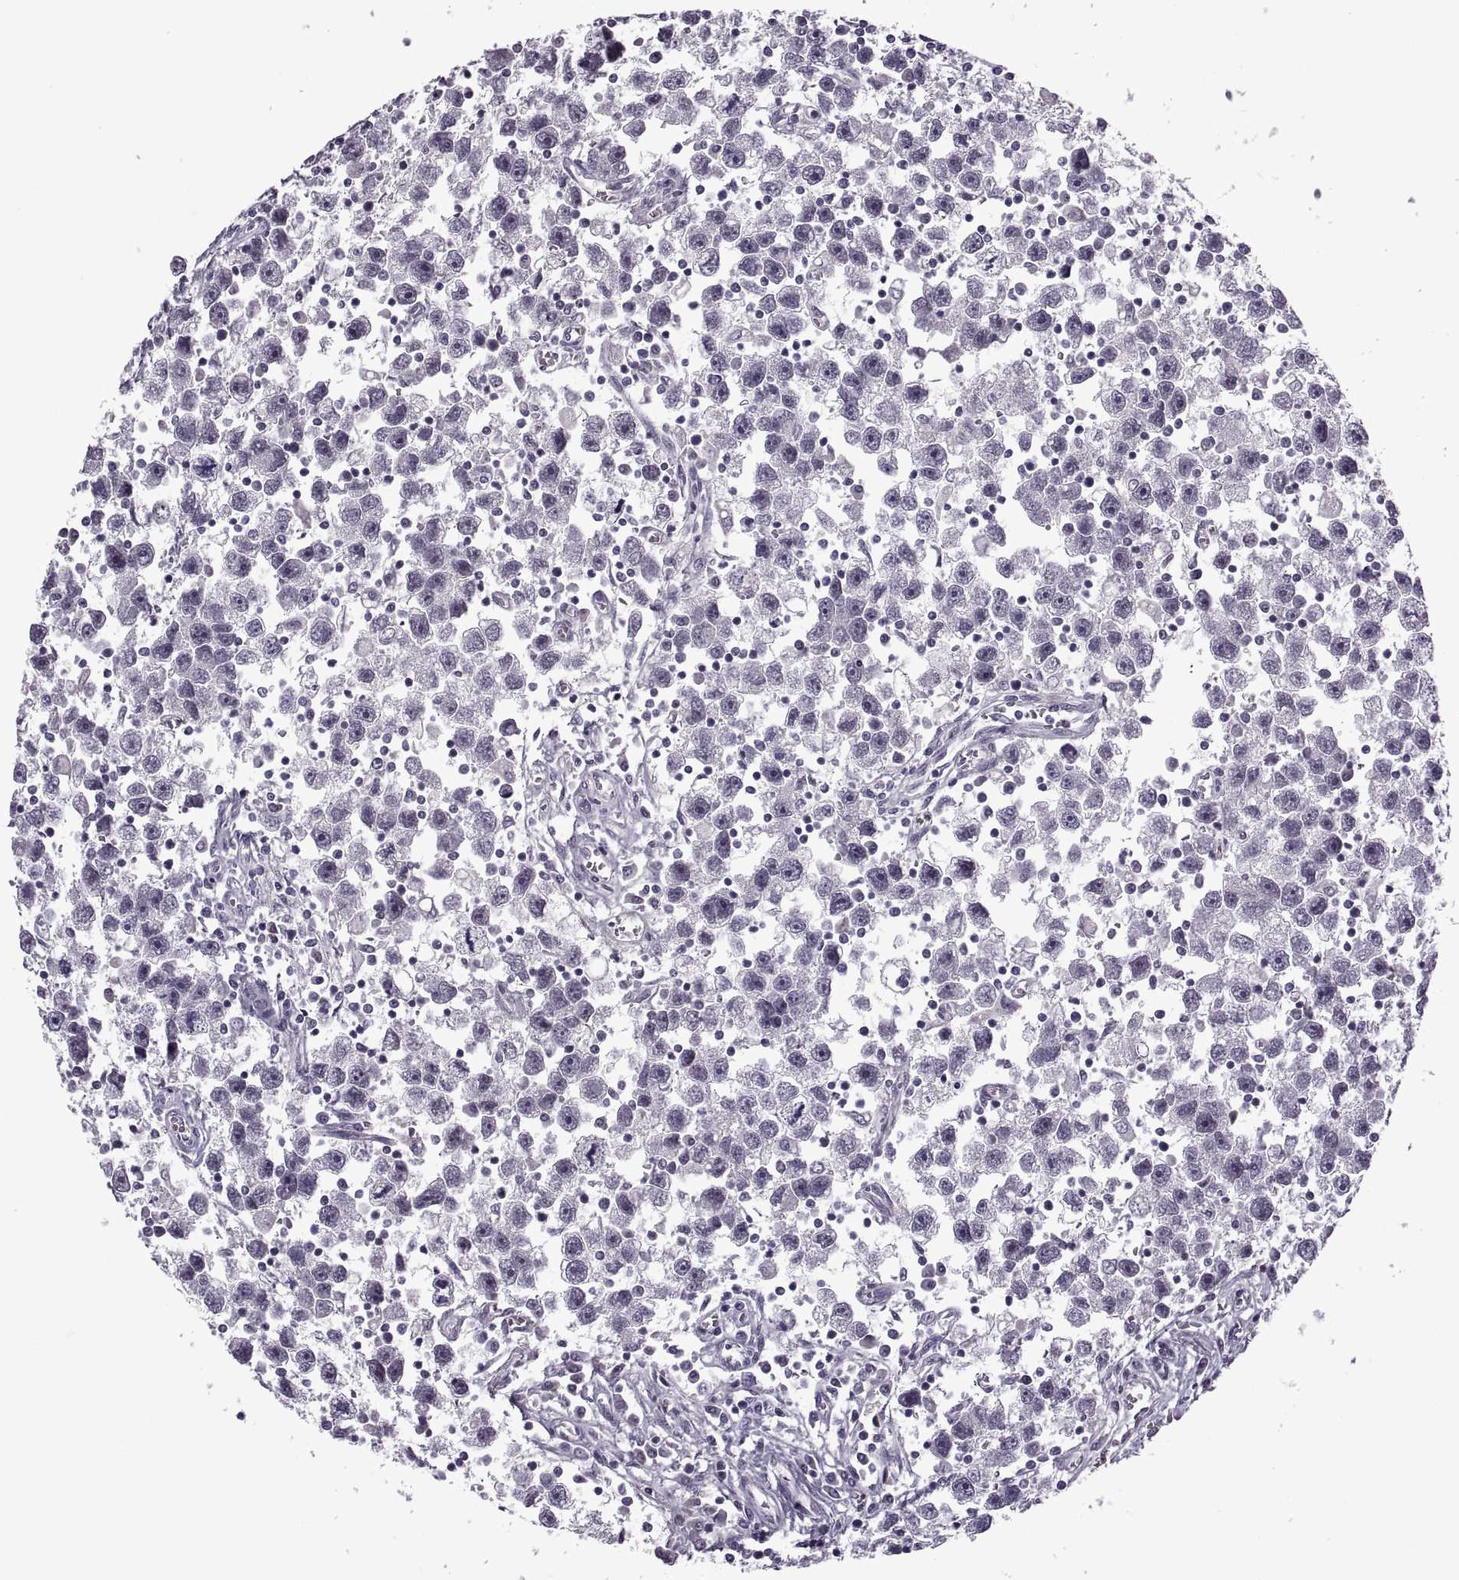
{"staining": {"intensity": "negative", "quantity": "none", "location": "none"}, "tissue": "testis cancer", "cell_type": "Tumor cells", "image_type": "cancer", "snomed": [{"axis": "morphology", "description": "Seminoma, NOS"}, {"axis": "topography", "description": "Testis"}], "caption": "This is an immunohistochemistry image of testis cancer (seminoma). There is no positivity in tumor cells.", "gene": "PRSS37", "patient": {"sex": "male", "age": 30}}